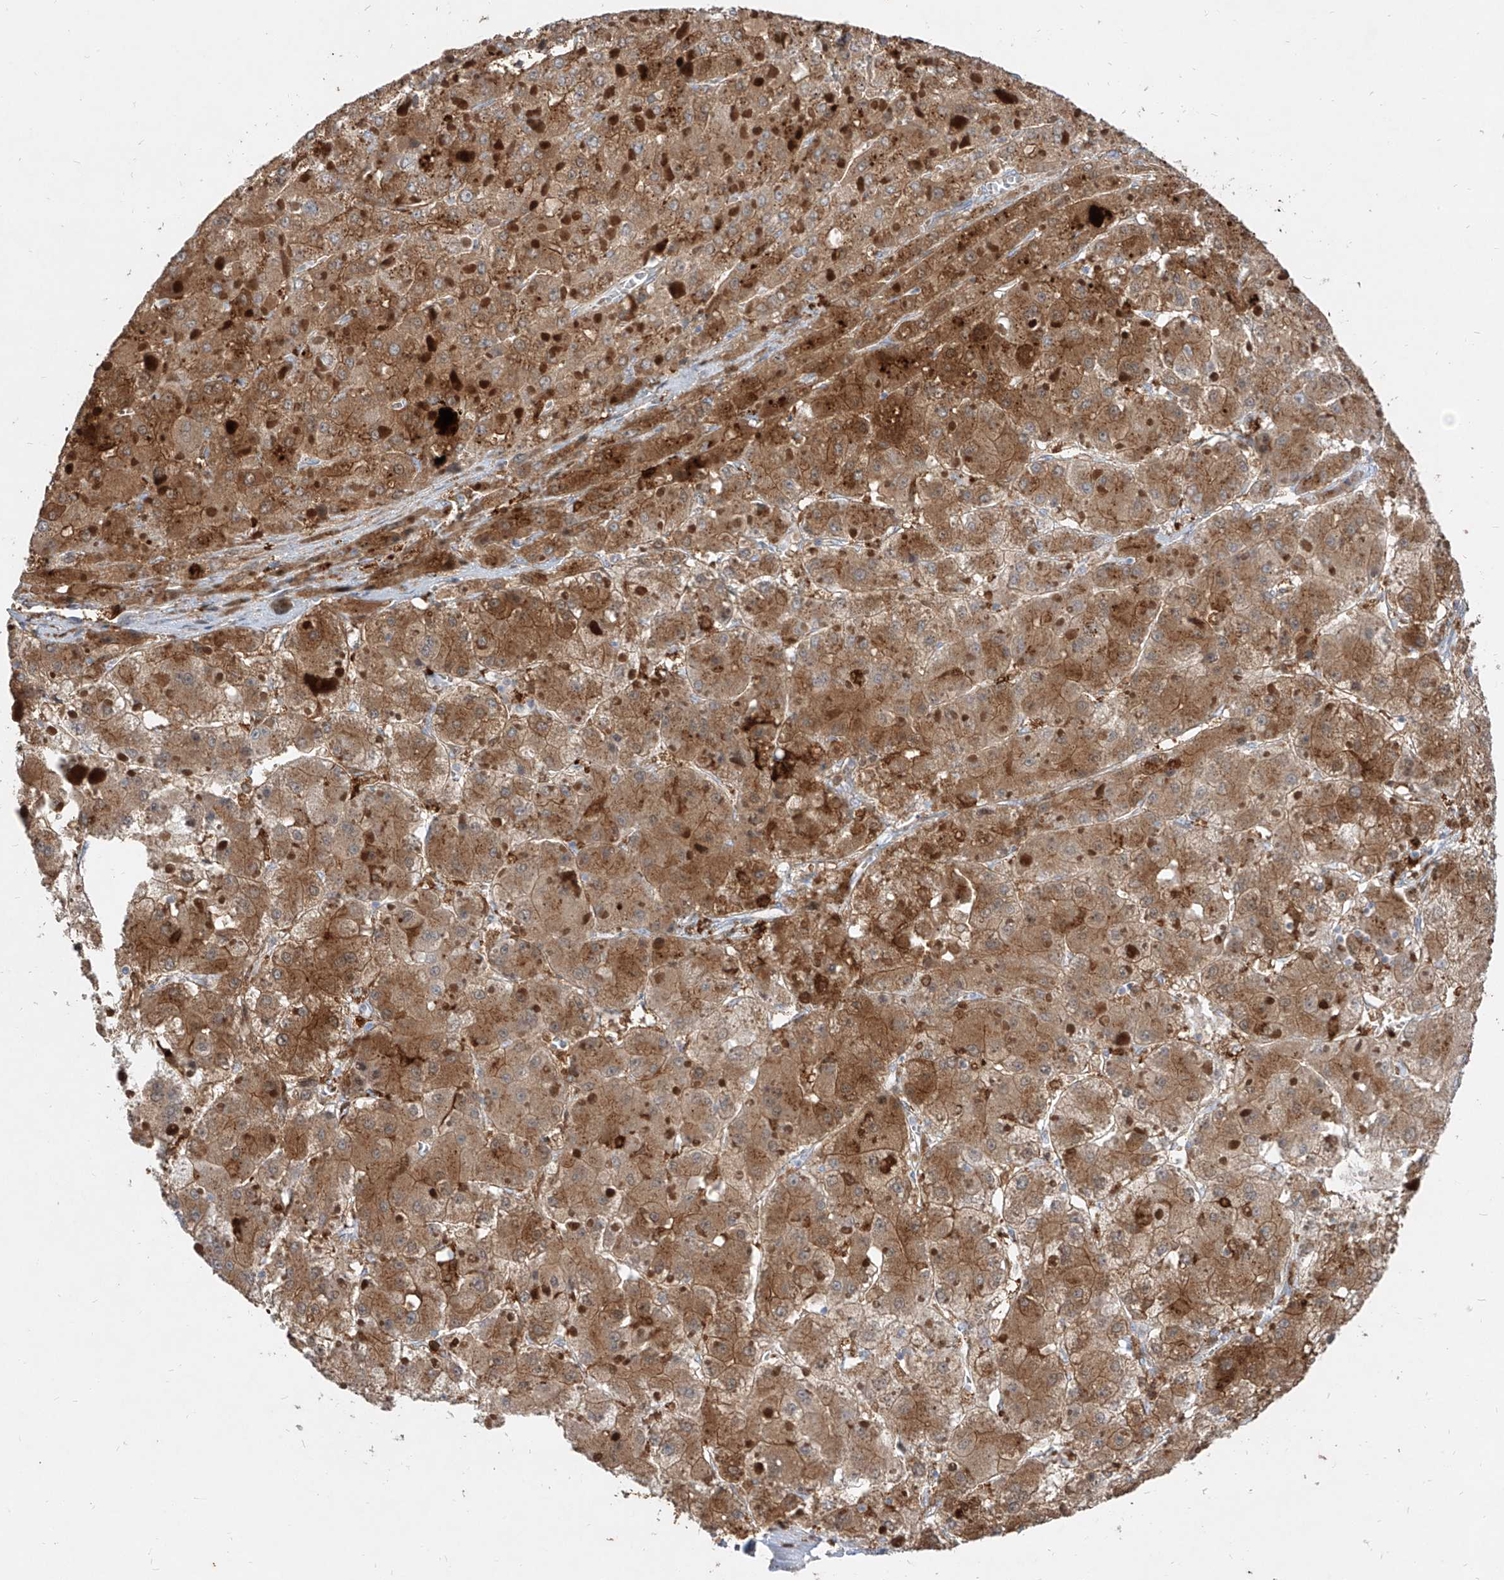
{"staining": {"intensity": "moderate", "quantity": ">75%", "location": "cytoplasmic/membranous"}, "tissue": "liver cancer", "cell_type": "Tumor cells", "image_type": "cancer", "snomed": [{"axis": "morphology", "description": "Carcinoma, Hepatocellular, NOS"}, {"axis": "topography", "description": "Liver"}], "caption": "The micrograph shows a brown stain indicating the presence of a protein in the cytoplasmic/membranous of tumor cells in liver cancer.", "gene": "KYNU", "patient": {"sex": "female", "age": 73}}